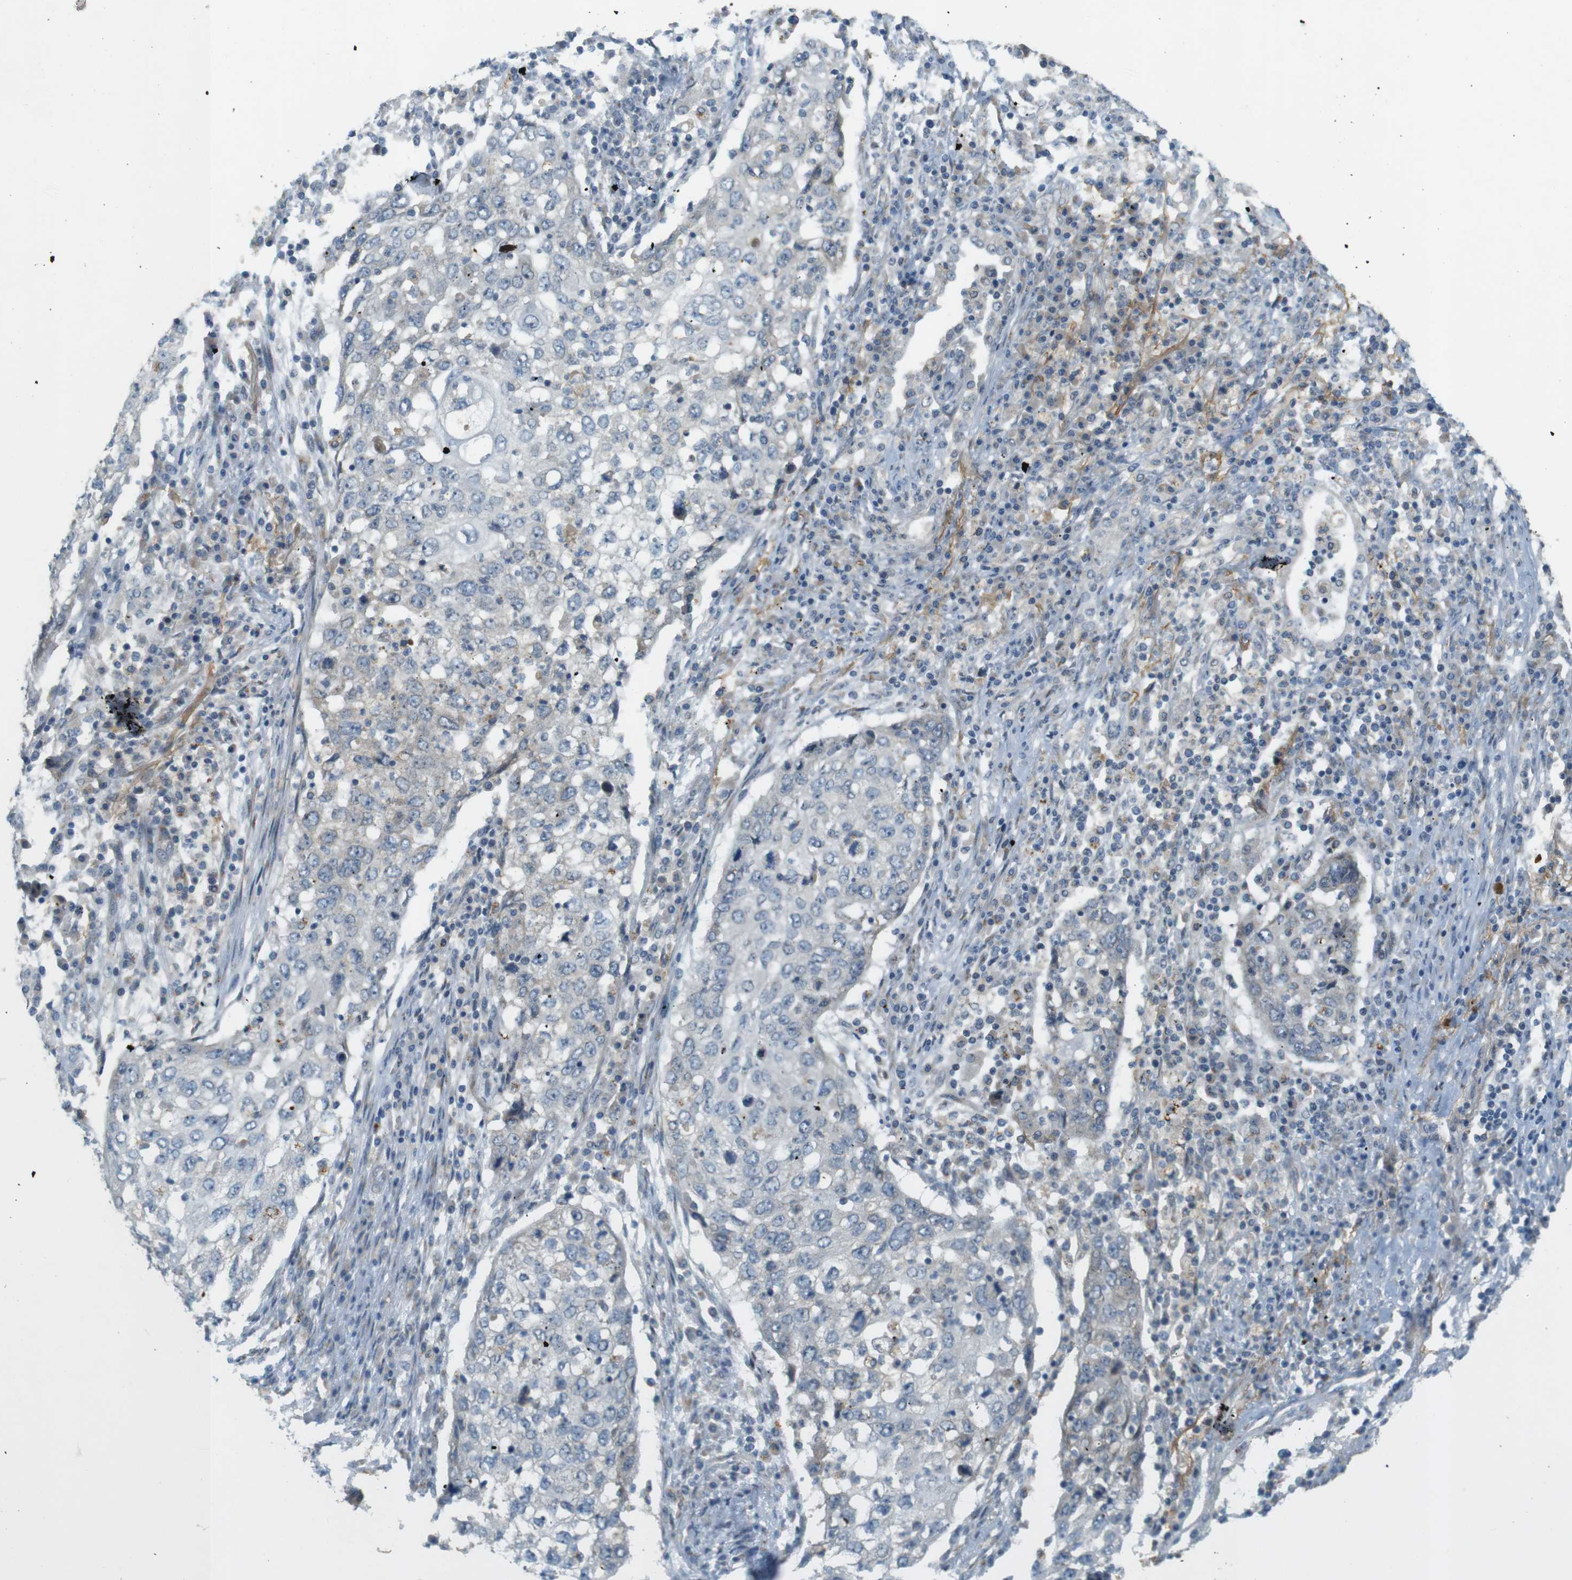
{"staining": {"intensity": "negative", "quantity": "none", "location": "none"}, "tissue": "lung cancer", "cell_type": "Tumor cells", "image_type": "cancer", "snomed": [{"axis": "morphology", "description": "Squamous cell carcinoma, NOS"}, {"axis": "topography", "description": "Lung"}], "caption": "This is a photomicrograph of immunohistochemistry staining of squamous cell carcinoma (lung), which shows no positivity in tumor cells. (DAB (3,3'-diaminobenzidine) immunohistochemistry (IHC) with hematoxylin counter stain).", "gene": "UGT8", "patient": {"sex": "female", "age": 63}}